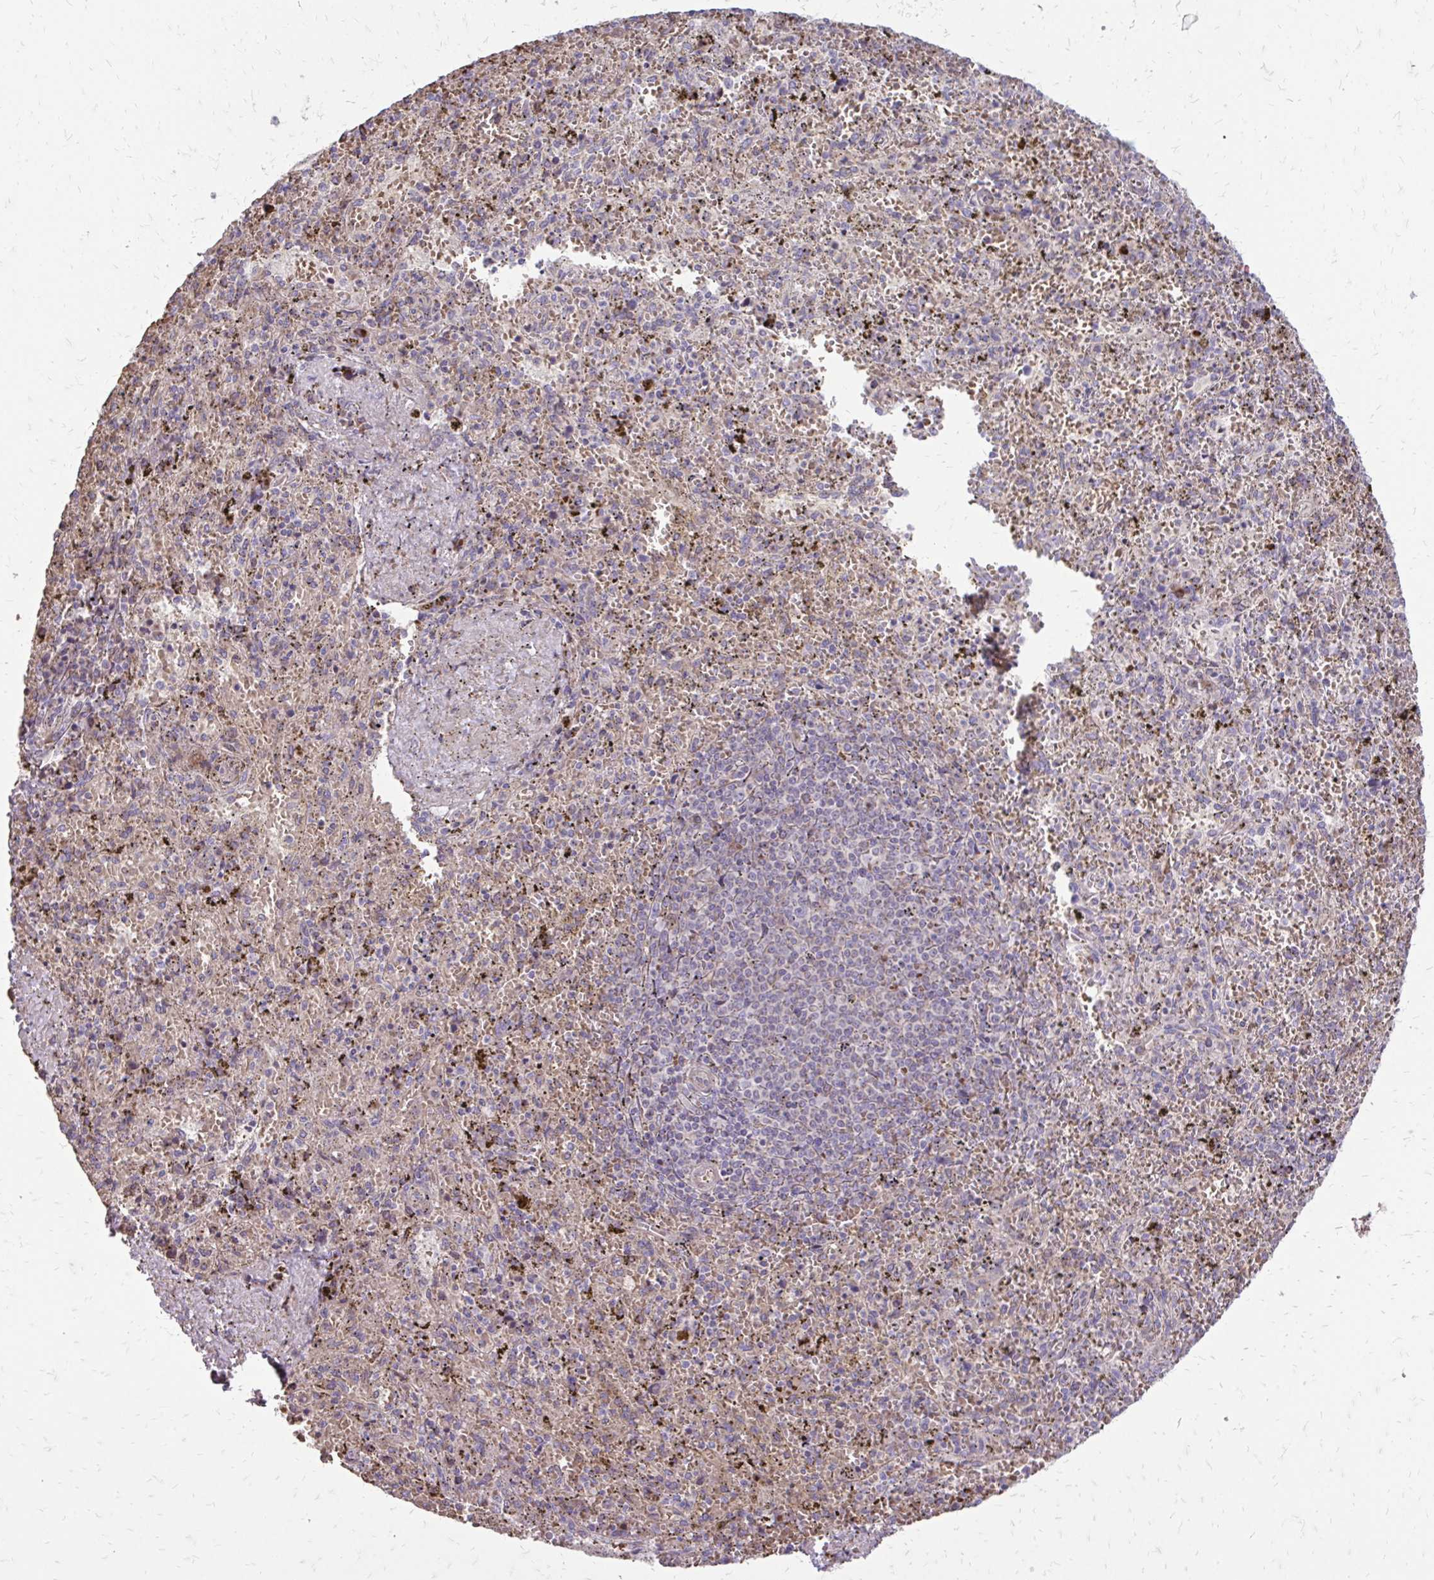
{"staining": {"intensity": "negative", "quantity": "none", "location": "none"}, "tissue": "spleen", "cell_type": "Cells in red pulp", "image_type": "normal", "snomed": [{"axis": "morphology", "description": "Normal tissue, NOS"}, {"axis": "topography", "description": "Spleen"}], "caption": "The photomicrograph demonstrates no staining of cells in red pulp in benign spleen. The staining was performed using DAB (3,3'-diaminobenzidine) to visualize the protein expression in brown, while the nuclei were stained in blue with hematoxylin (Magnification: 20x).", "gene": "FUNDC2", "patient": {"sex": "female", "age": 50}}